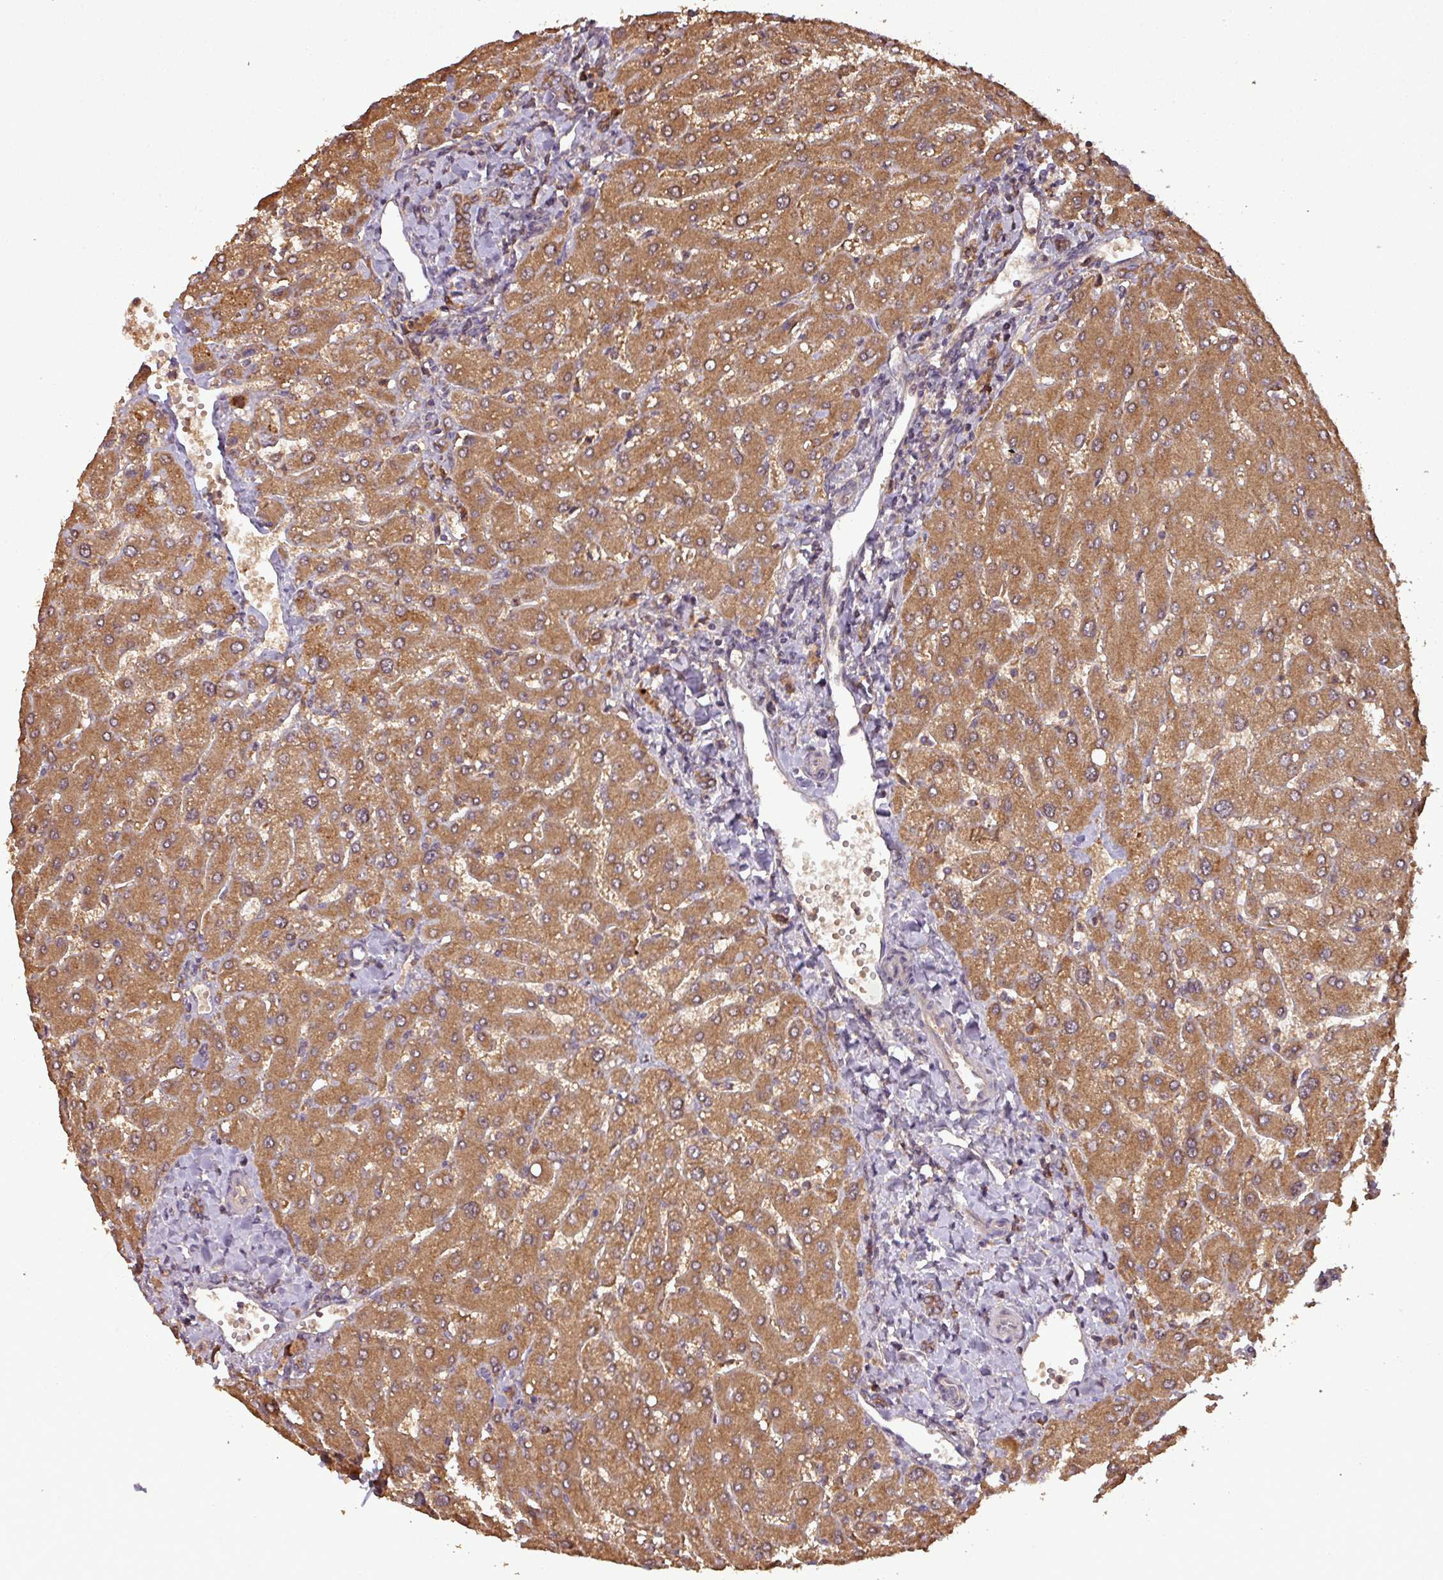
{"staining": {"intensity": "moderate", "quantity": ">75%", "location": "cytoplasmic/membranous"}, "tissue": "liver", "cell_type": "Cholangiocytes", "image_type": "normal", "snomed": [{"axis": "morphology", "description": "Normal tissue, NOS"}, {"axis": "topography", "description": "Liver"}], "caption": "Benign liver demonstrates moderate cytoplasmic/membranous positivity in about >75% of cholangiocytes (DAB IHC with brightfield microscopy, high magnification)..", "gene": "NT5C3A", "patient": {"sex": "male", "age": 55}}